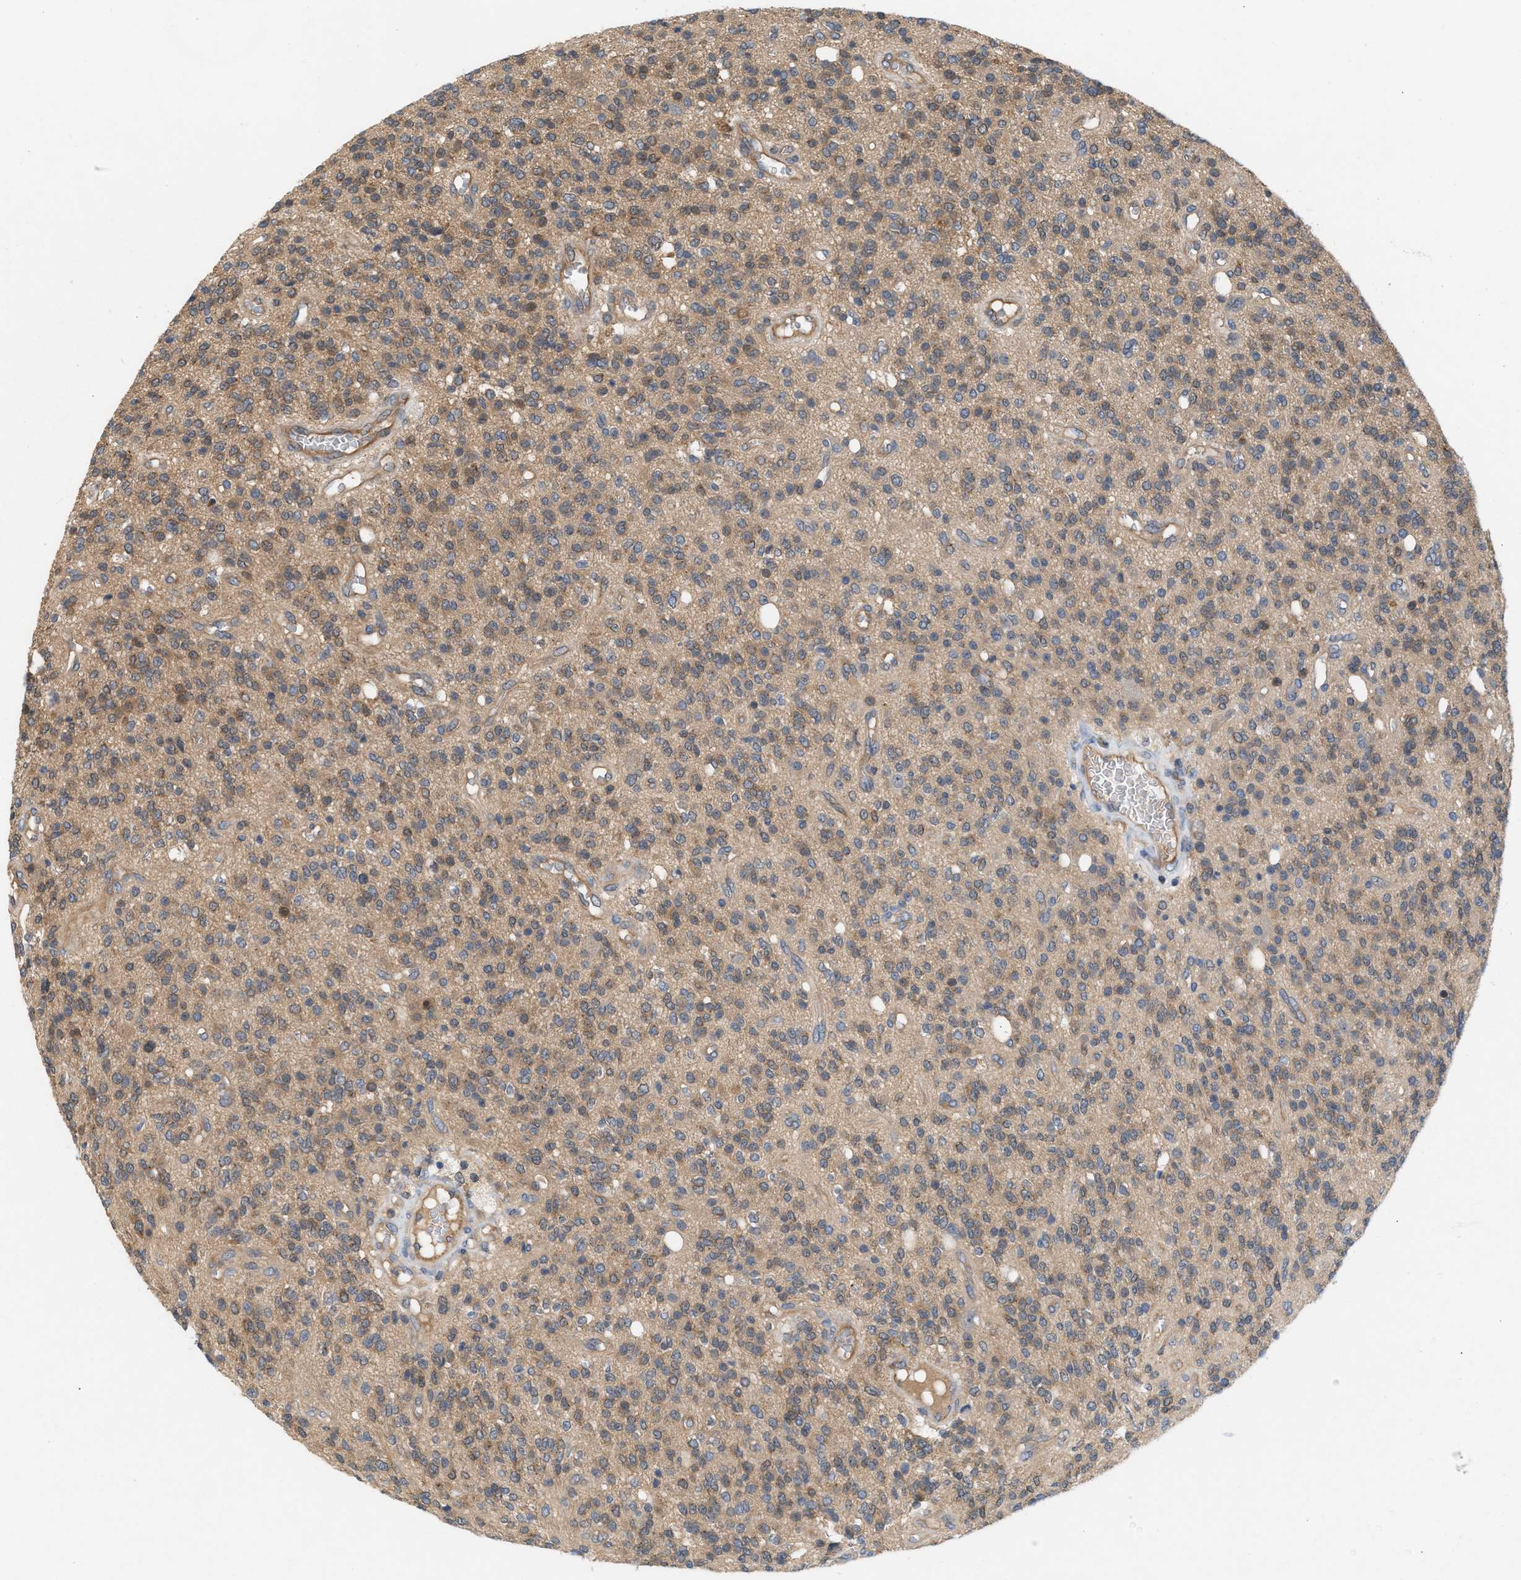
{"staining": {"intensity": "moderate", "quantity": ">75%", "location": "cytoplasmic/membranous"}, "tissue": "glioma", "cell_type": "Tumor cells", "image_type": "cancer", "snomed": [{"axis": "morphology", "description": "Glioma, malignant, High grade"}, {"axis": "topography", "description": "Brain"}], "caption": "High-grade glioma (malignant) tissue reveals moderate cytoplasmic/membranous staining in about >75% of tumor cells, visualized by immunohistochemistry. The staining was performed using DAB to visualize the protein expression in brown, while the nuclei were stained in blue with hematoxylin (Magnification: 20x).", "gene": "GLOD4", "patient": {"sex": "male", "age": 34}}